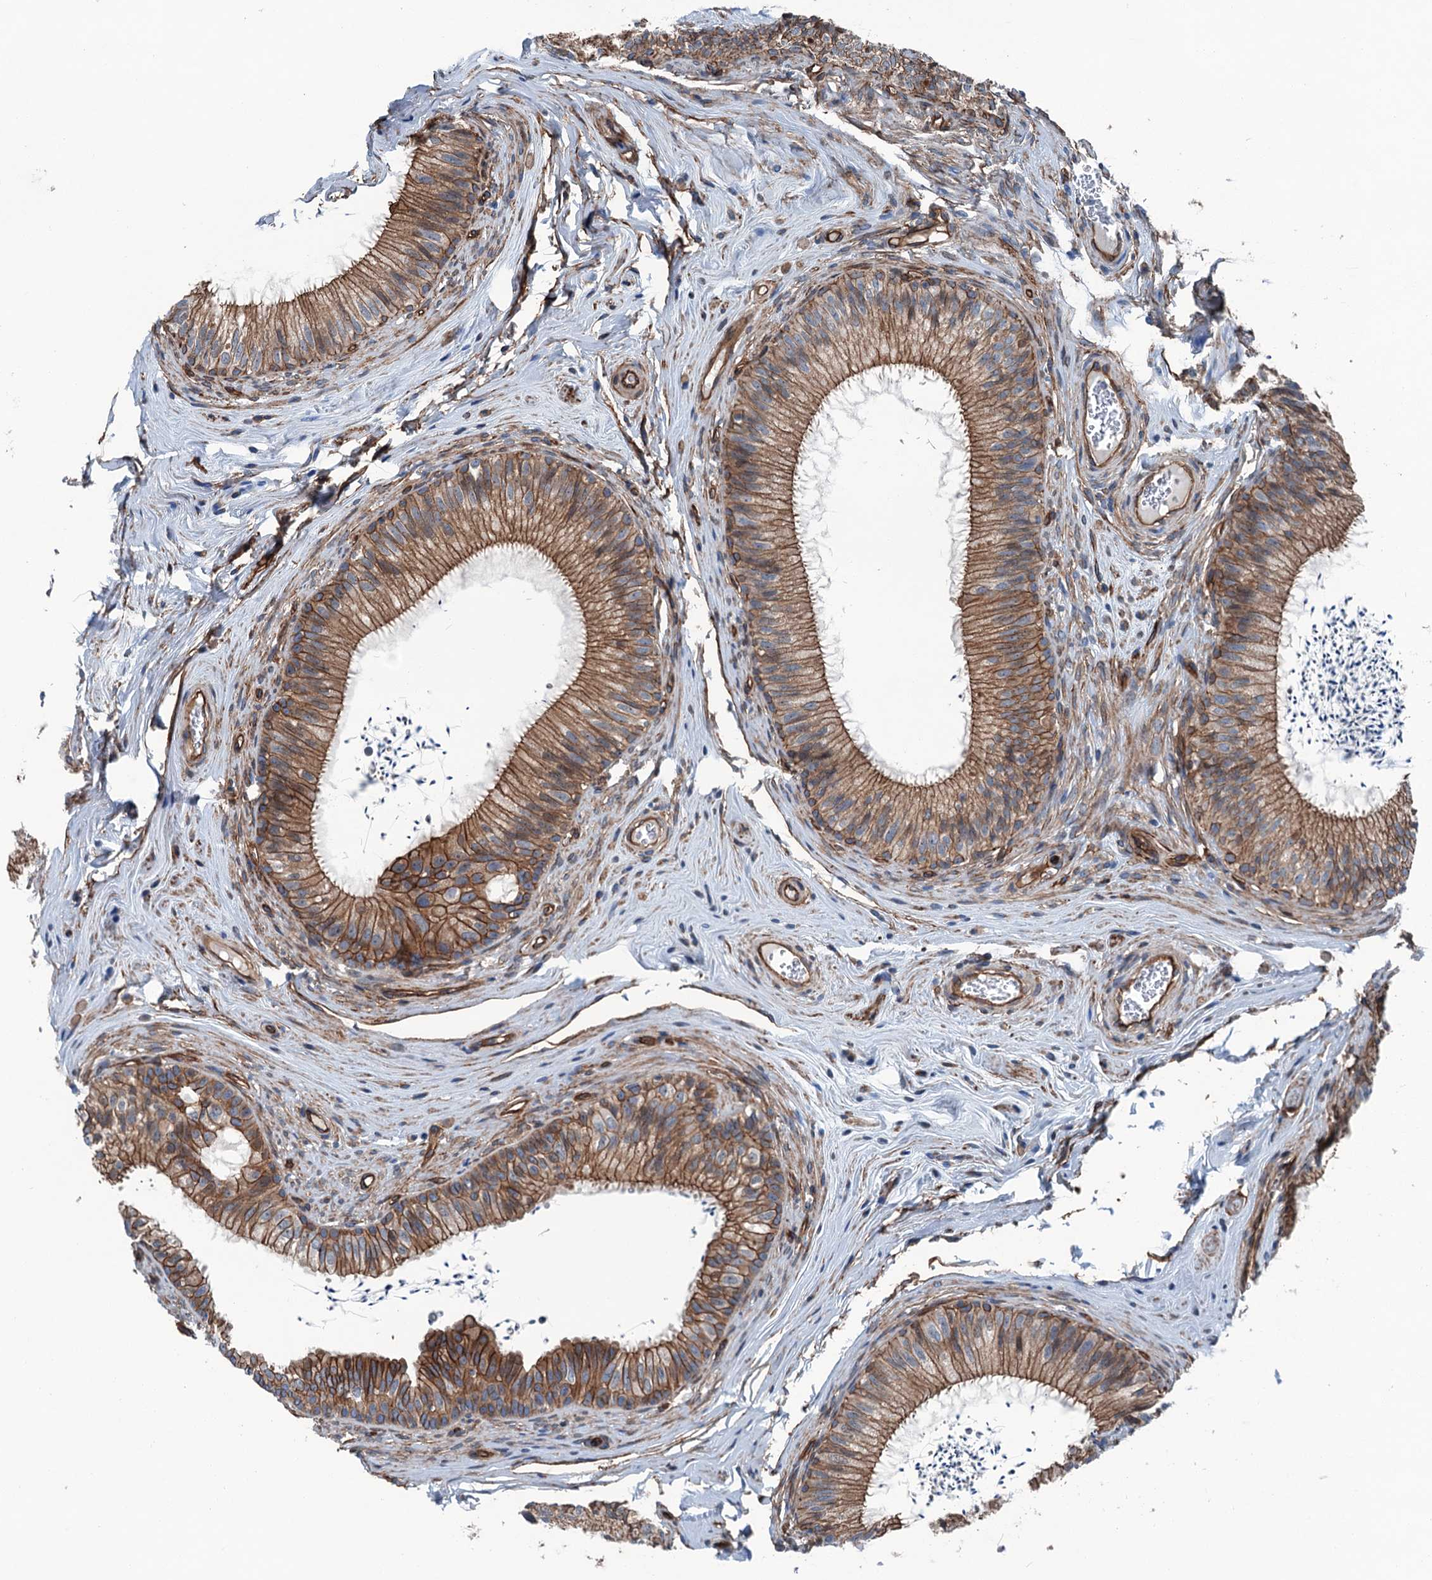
{"staining": {"intensity": "moderate", "quantity": ">75%", "location": "cytoplasmic/membranous"}, "tissue": "epididymis", "cell_type": "Glandular cells", "image_type": "normal", "snomed": [{"axis": "morphology", "description": "Normal tissue, NOS"}, {"axis": "topography", "description": "Epididymis"}], "caption": "An image showing moderate cytoplasmic/membranous staining in about >75% of glandular cells in unremarkable epididymis, as visualized by brown immunohistochemical staining.", "gene": "NMRAL1", "patient": {"sex": "male", "age": 46}}